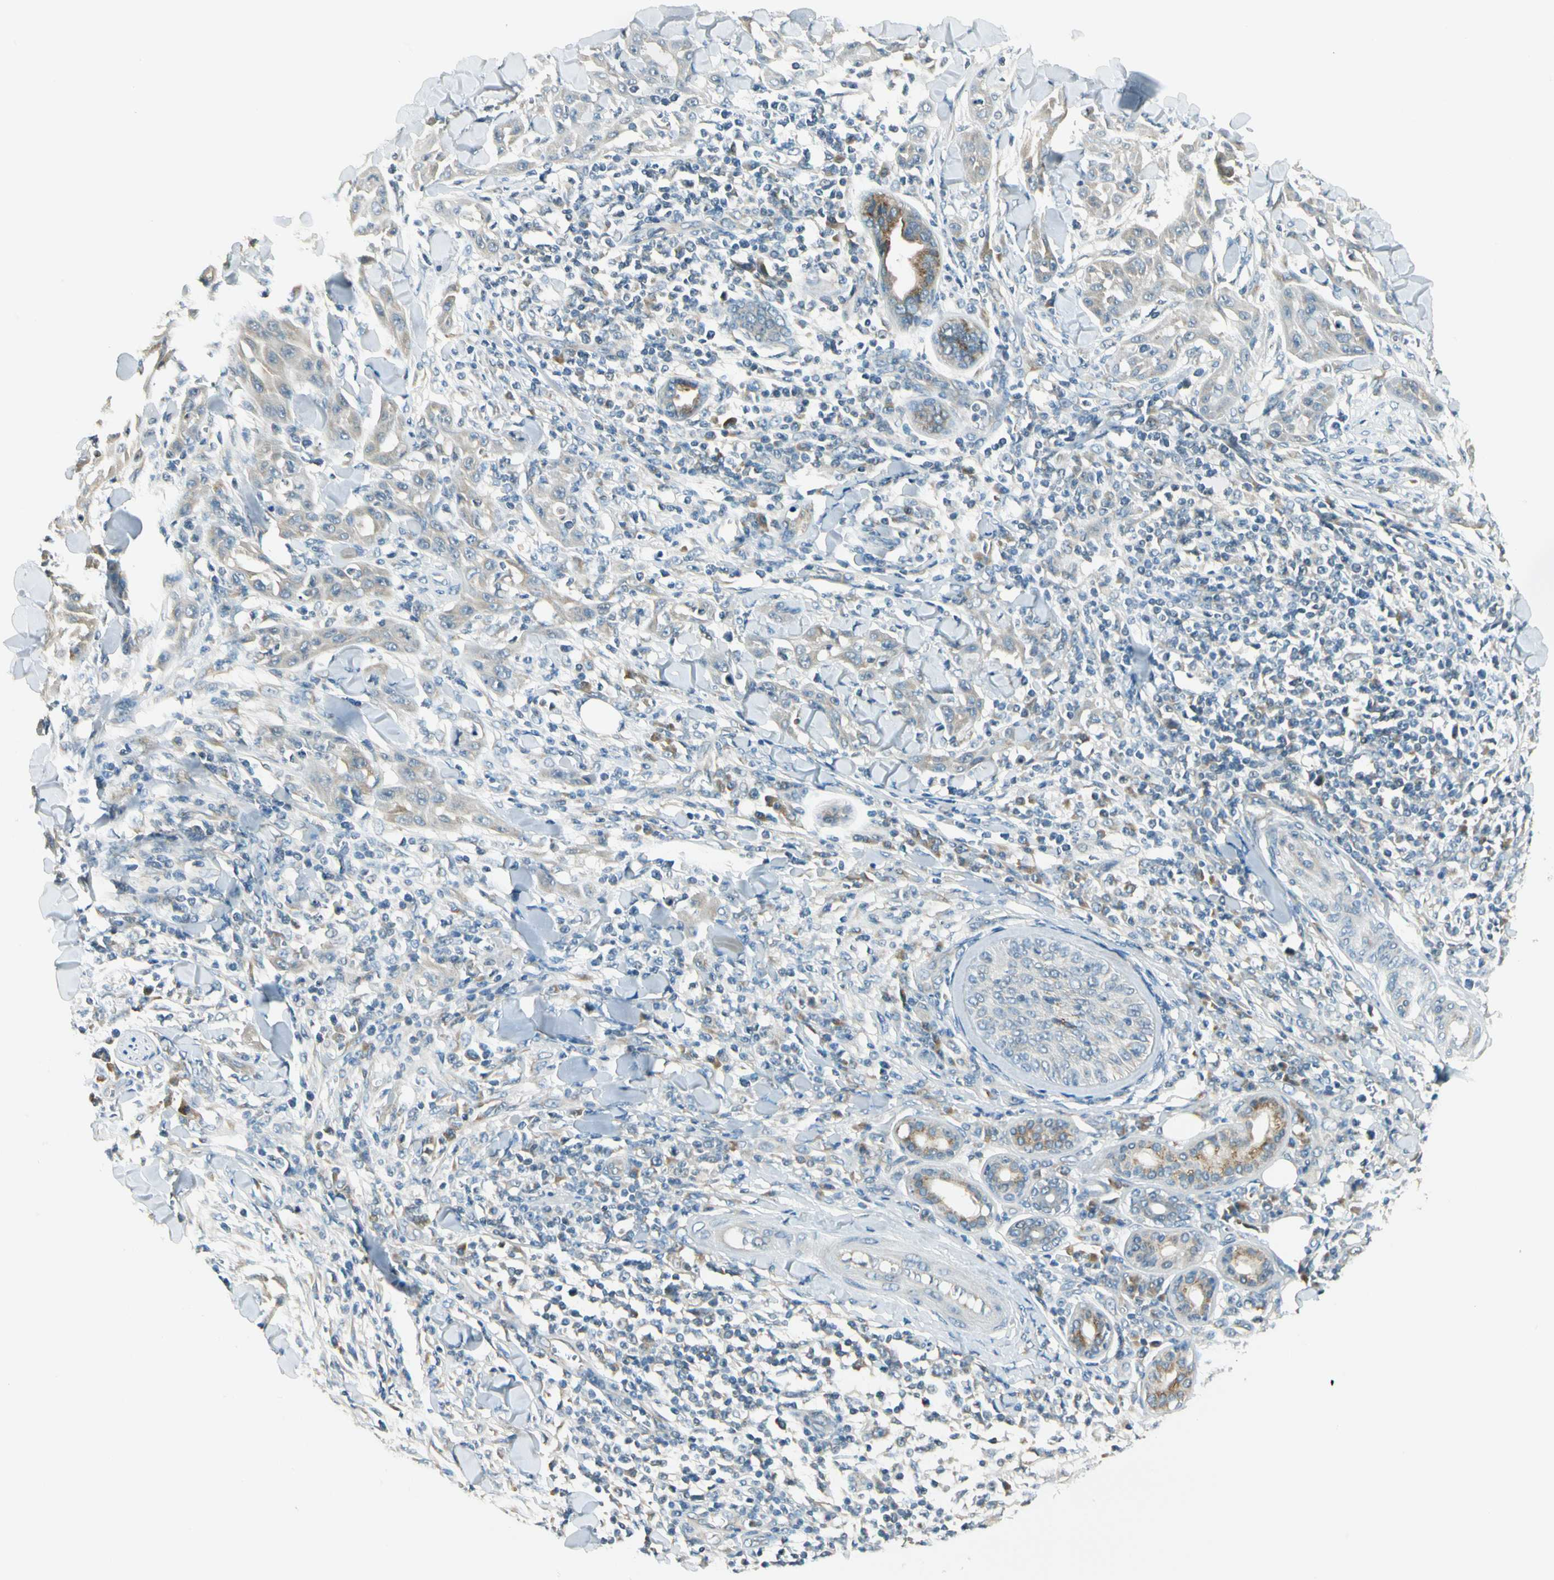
{"staining": {"intensity": "weak", "quantity": "<25%", "location": "cytoplasmic/membranous"}, "tissue": "skin cancer", "cell_type": "Tumor cells", "image_type": "cancer", "snomed": [{"axis": "morphology", "description": "Squamous cell carcinoma, NOS"}, {"axis": "topography", "description": "Skin"}], "caption": "Skin squamous cell carcinoma stained for a protein using immunohistochemistry displays no expression tumor cells.", "gene": "BNIP1", "patient": {"sex": "male", "age": 24}}